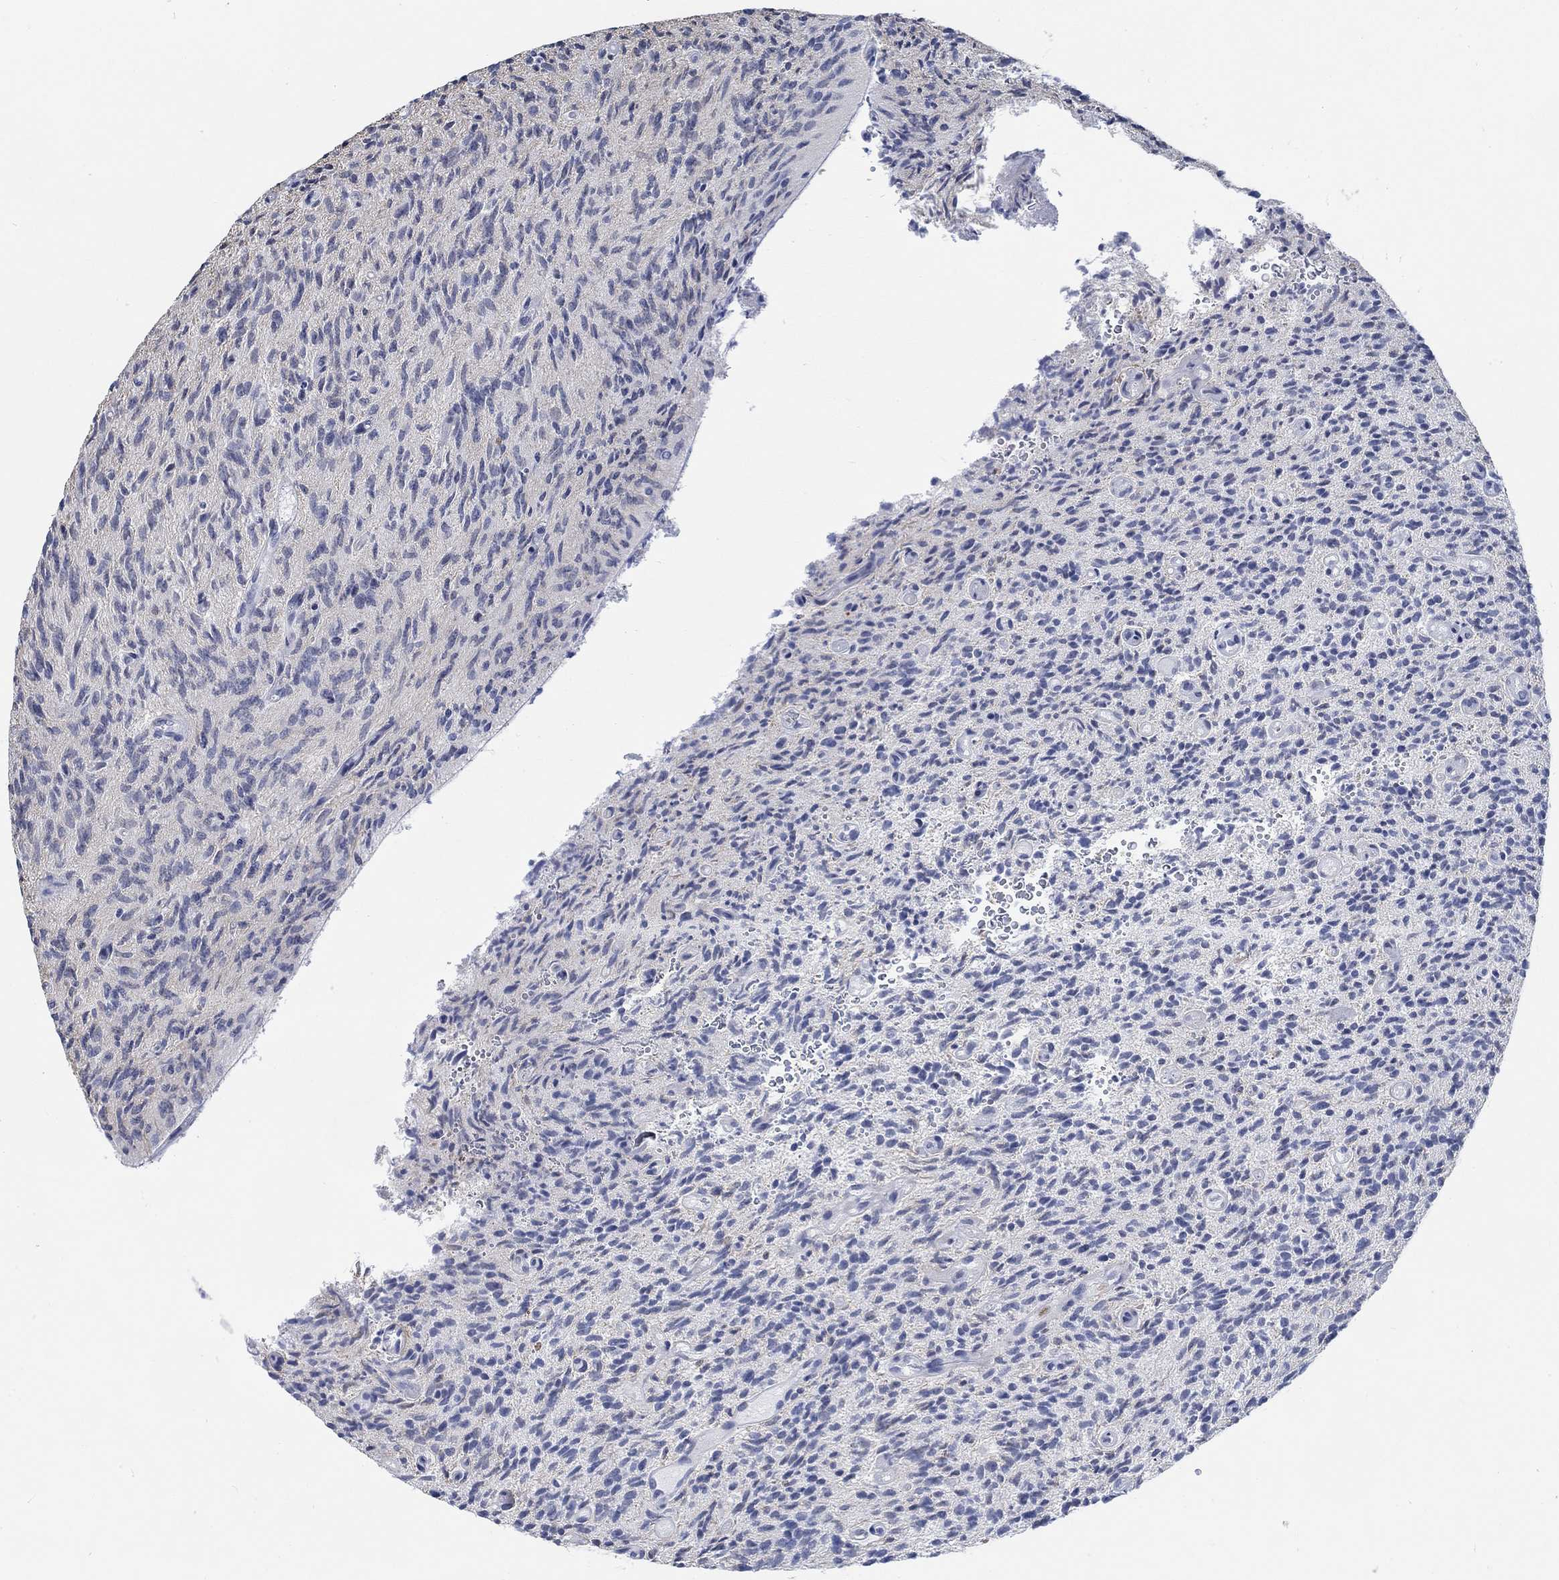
{"staining": {"intensity": "negative", "quantity": "none", "location": "none"}, "tissue": "glioma", "cell_type": "Tumor cells", "image_type": "cancer", "snomed": [{"axis": "morphology", "description": "Glioma, malignant, High grade"}, {"axis": "topography", "description": "Brain"}], "caption": "IHC image of high-grade glioma (malignant) stained for a protein (brown), which demonstrates no staining in tumor cells.", "gene": "KCNH8", "patient": {"sex": "male", "age": 64}}